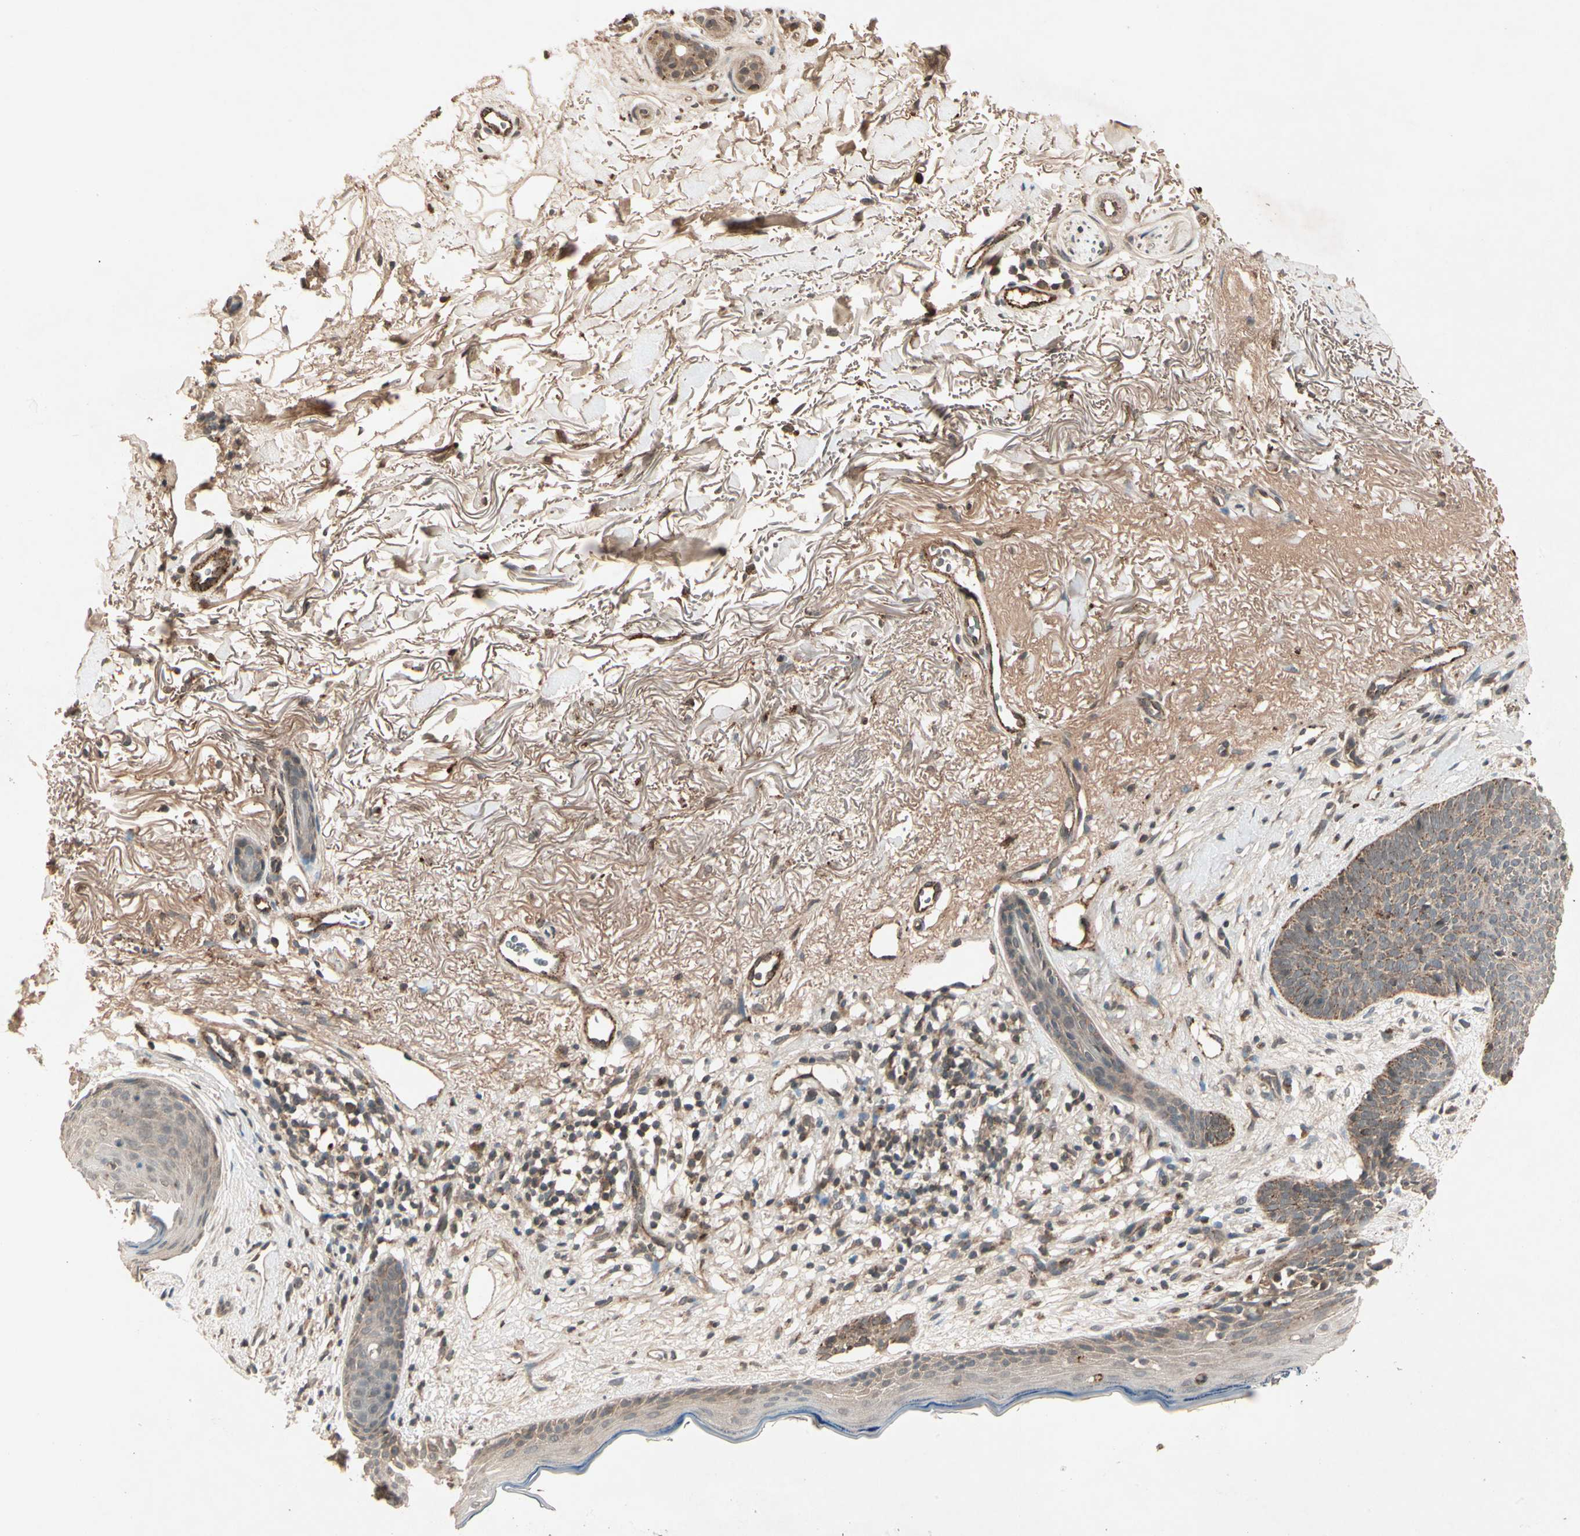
{"staining": {"intensity": "moderate", "quantity": ">75%", "location": "cytoplasmic/membranous"}, "tissue": "skin cancer", "cell_type": "Tumor cells", "image_type": "cancer", "snomed": [{"axis": "morphology", "description": "Normal tissue, NOS"}, {"axis": "morphology", "description": "Basal cell carcinoma"}, {"axis": "topography", "description": "Skin"}], "caption": "A medium amount of moderate cytoplasmic/membranous staining is appreciated in approximately >75% of tumor cells in basal cell carcinoma (skin) tissue. The staining was performed using DAB (3,3'-diaminobenzidine) to visualize the protein expression in brown, while the nuclei were stained in blue with hematoxylin (Magnification: 20x).", "gene": "FLOT1", "patient": {"sex": "female", "age": 70}}